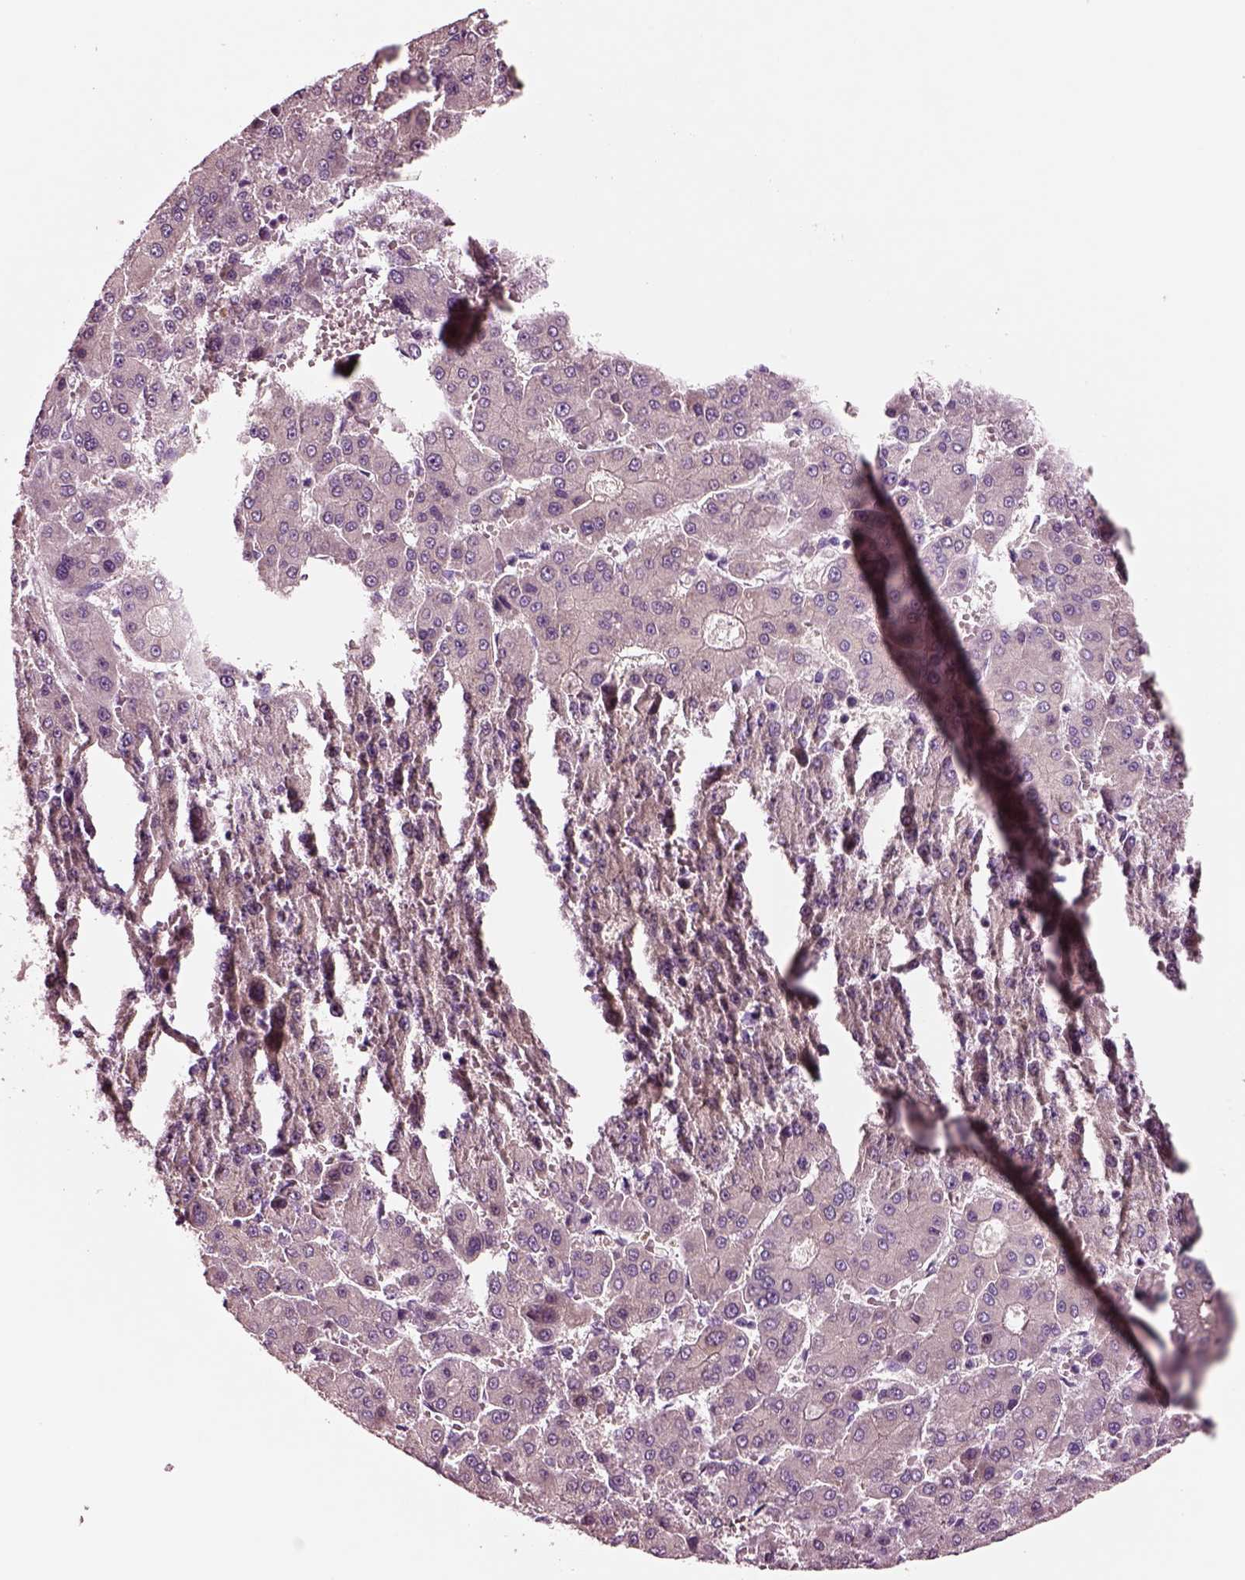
{"staining": {"intensity": "negative", "quantity": "none", "location": "none"}, "tissue": "liver cancer", "cell_type": "Tumor cells", "image_type": "cancer", "snomed": [{"axis": "morphology", "description": "Carcinoma, Hepatocellular, NOS"}, {"axis": "topography", "description": "Liver"}], "caption": "IHC of human liver hepatocellular carcinoma shows no staining in tumor cells.", "gene": "NMRK2", "patient": {"sex": "male", "age": 70}}